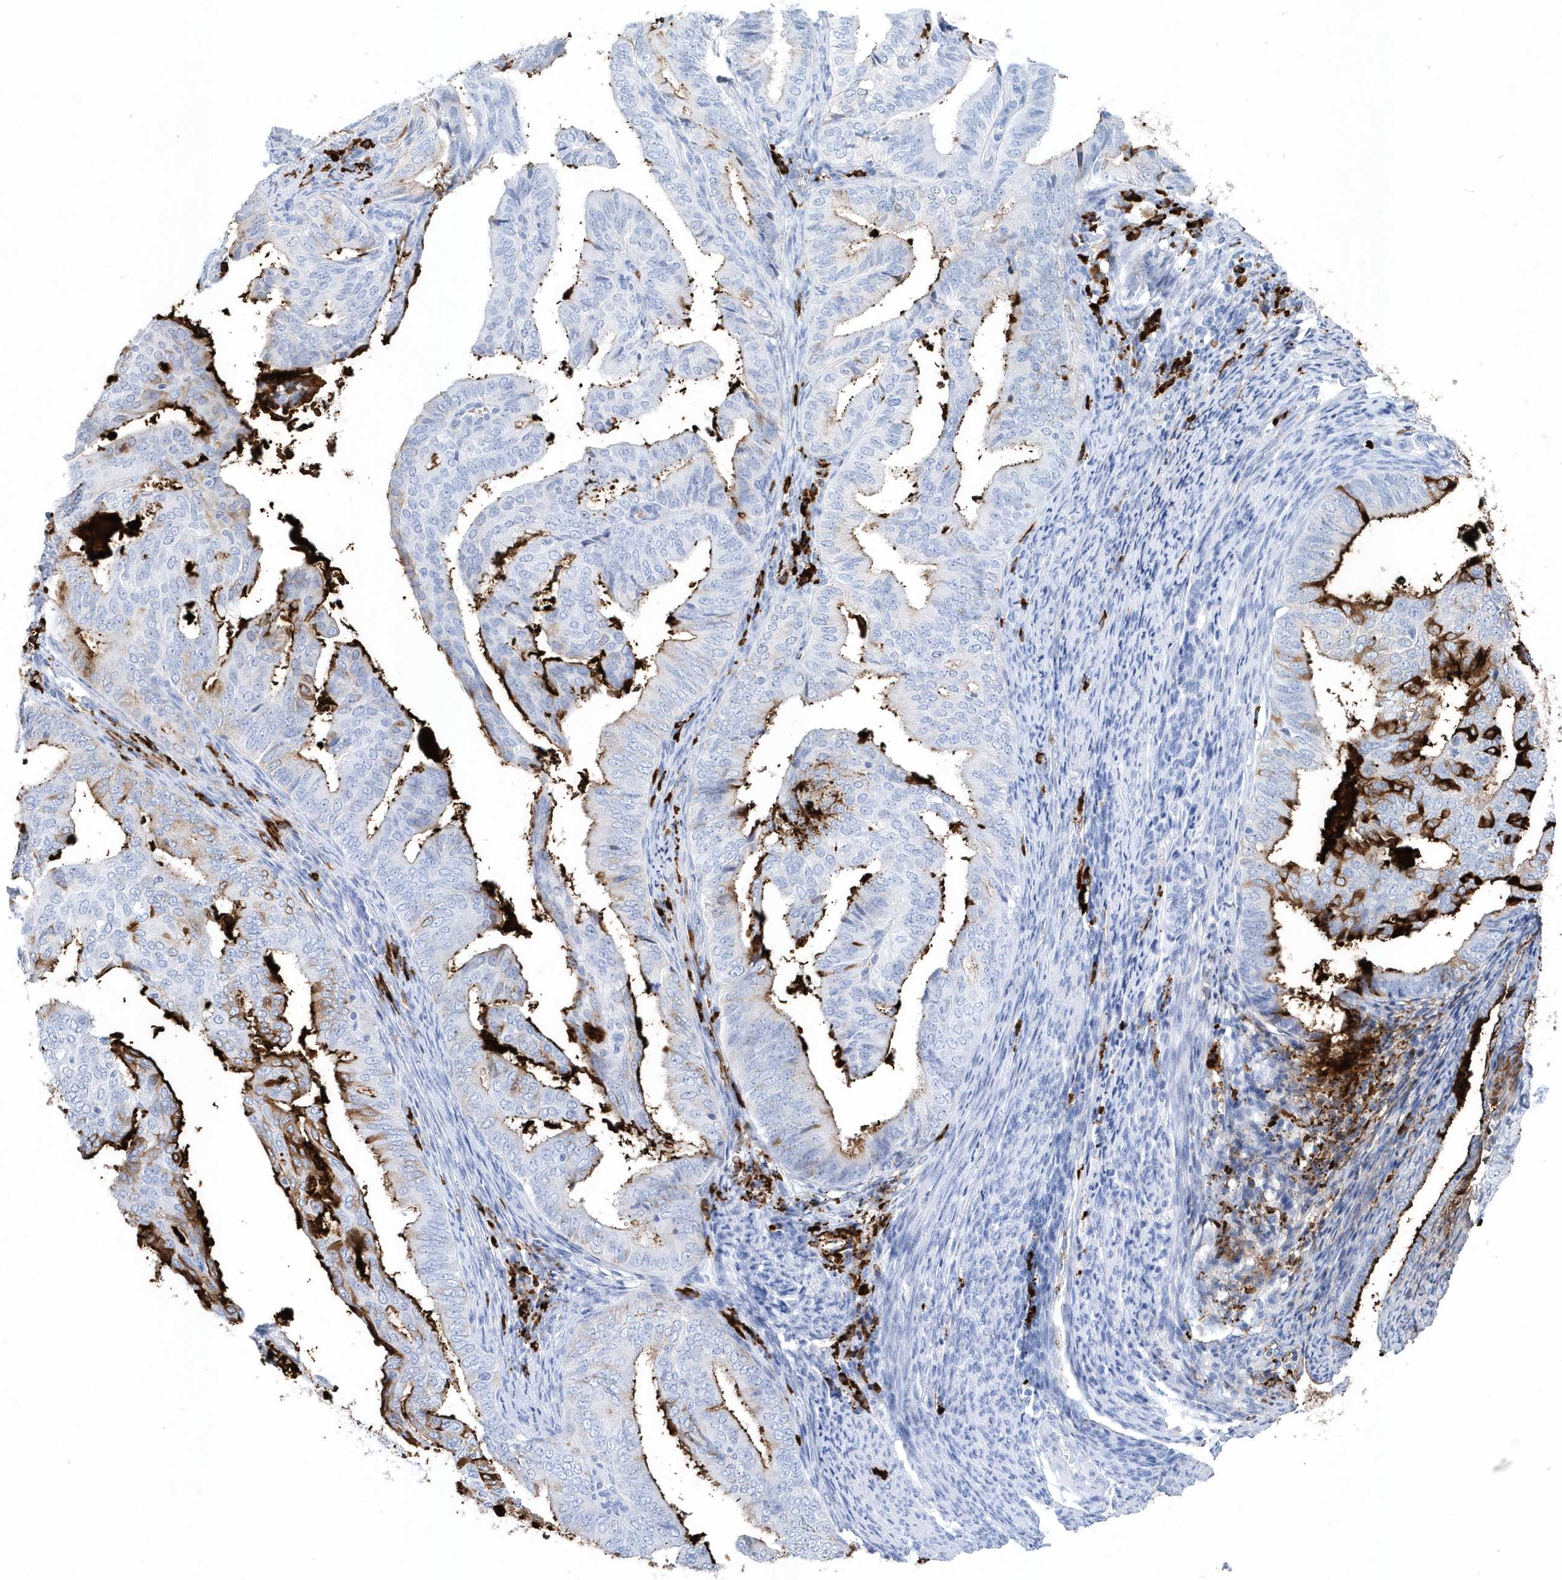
{"staining": {"intensity": "strong", "quantity": "<25%", "location": "cytoplasmic/membranous"}, "tissue": "endometrial cancer", "cell_type": "Tumor cells", "image_type": "cancer", "snomed": [{"axis": "morphology", "description": "Adenocarcinoma, NOS"}, {"axis": "topography", "description": "Endometrium"}], "caption": "DAB (3,3'-diaminobenzidine) immunohistochemical staining of human endometrial cancer (adenocarcinoma) displays strong cytoplasmic/membranous protein positivity in about <25% of tumor cells. The staining was performed using DAB (3,3'-diaminobenzidine) to visualize the protein expression in brown, while the nuclei were stained in blue with hematoxylin (Magnification: 20x).", "gene": "JCHAIN", "patient": {"sex": "female", "age": 58}}